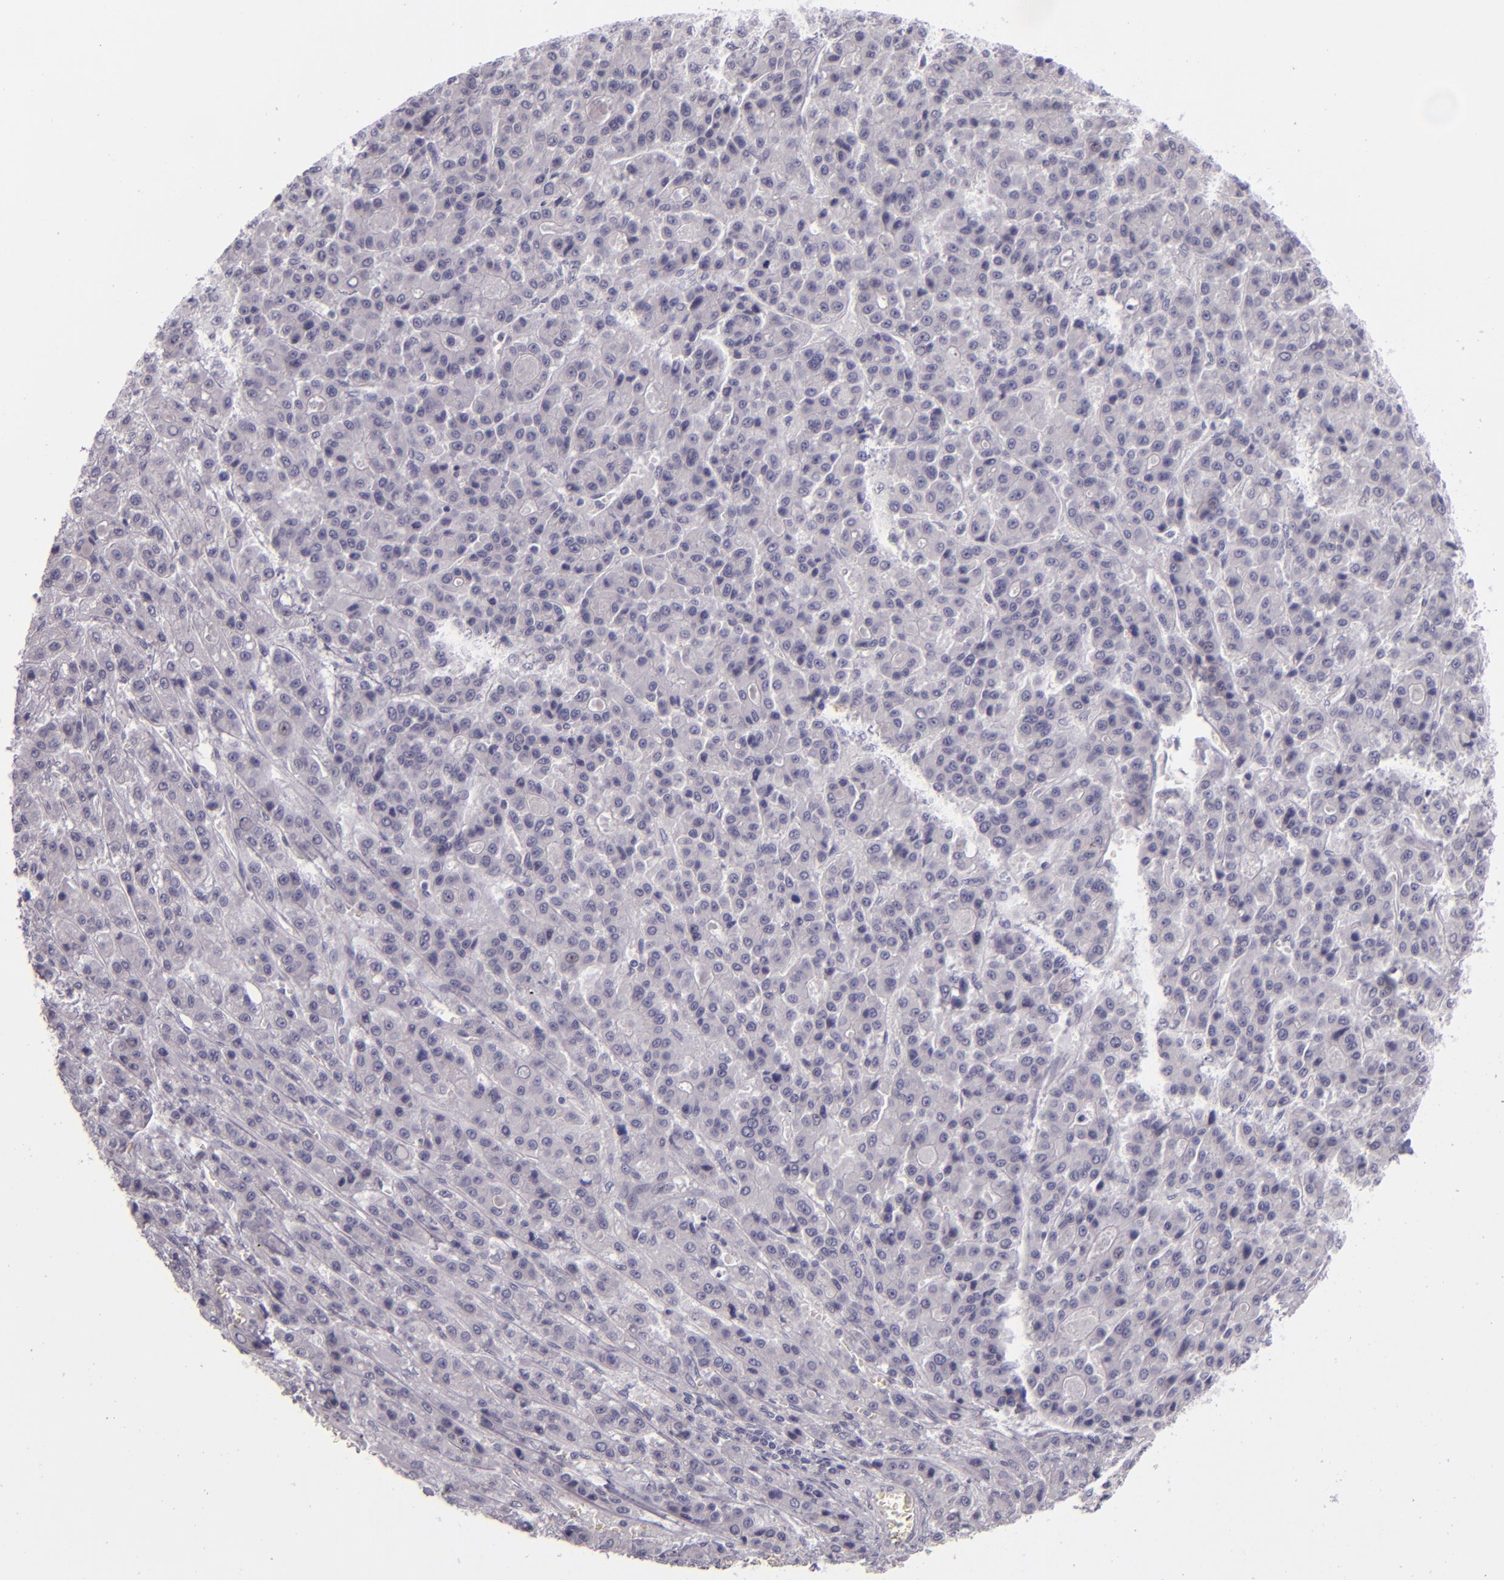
{"staining": {"intensity": "negative", "quantity": "none", "location": "none"}, "tissue": "liver cancer", "cell_type": "Tumor cells", "image_type": "cancer", "snomed": [{"axis": "morphology", "description": "Carcinoma, Hepatocellular, NOS"}, {"axis": "topography", "description": "Liver"}], "caption": "Immunohistochemical staining of liver cancer (hepatocellular carcinoma) demonstrates no significant staining in tumor cells.", "gene": "SNCB", "patient": {"sex": "male", "age": 70}}